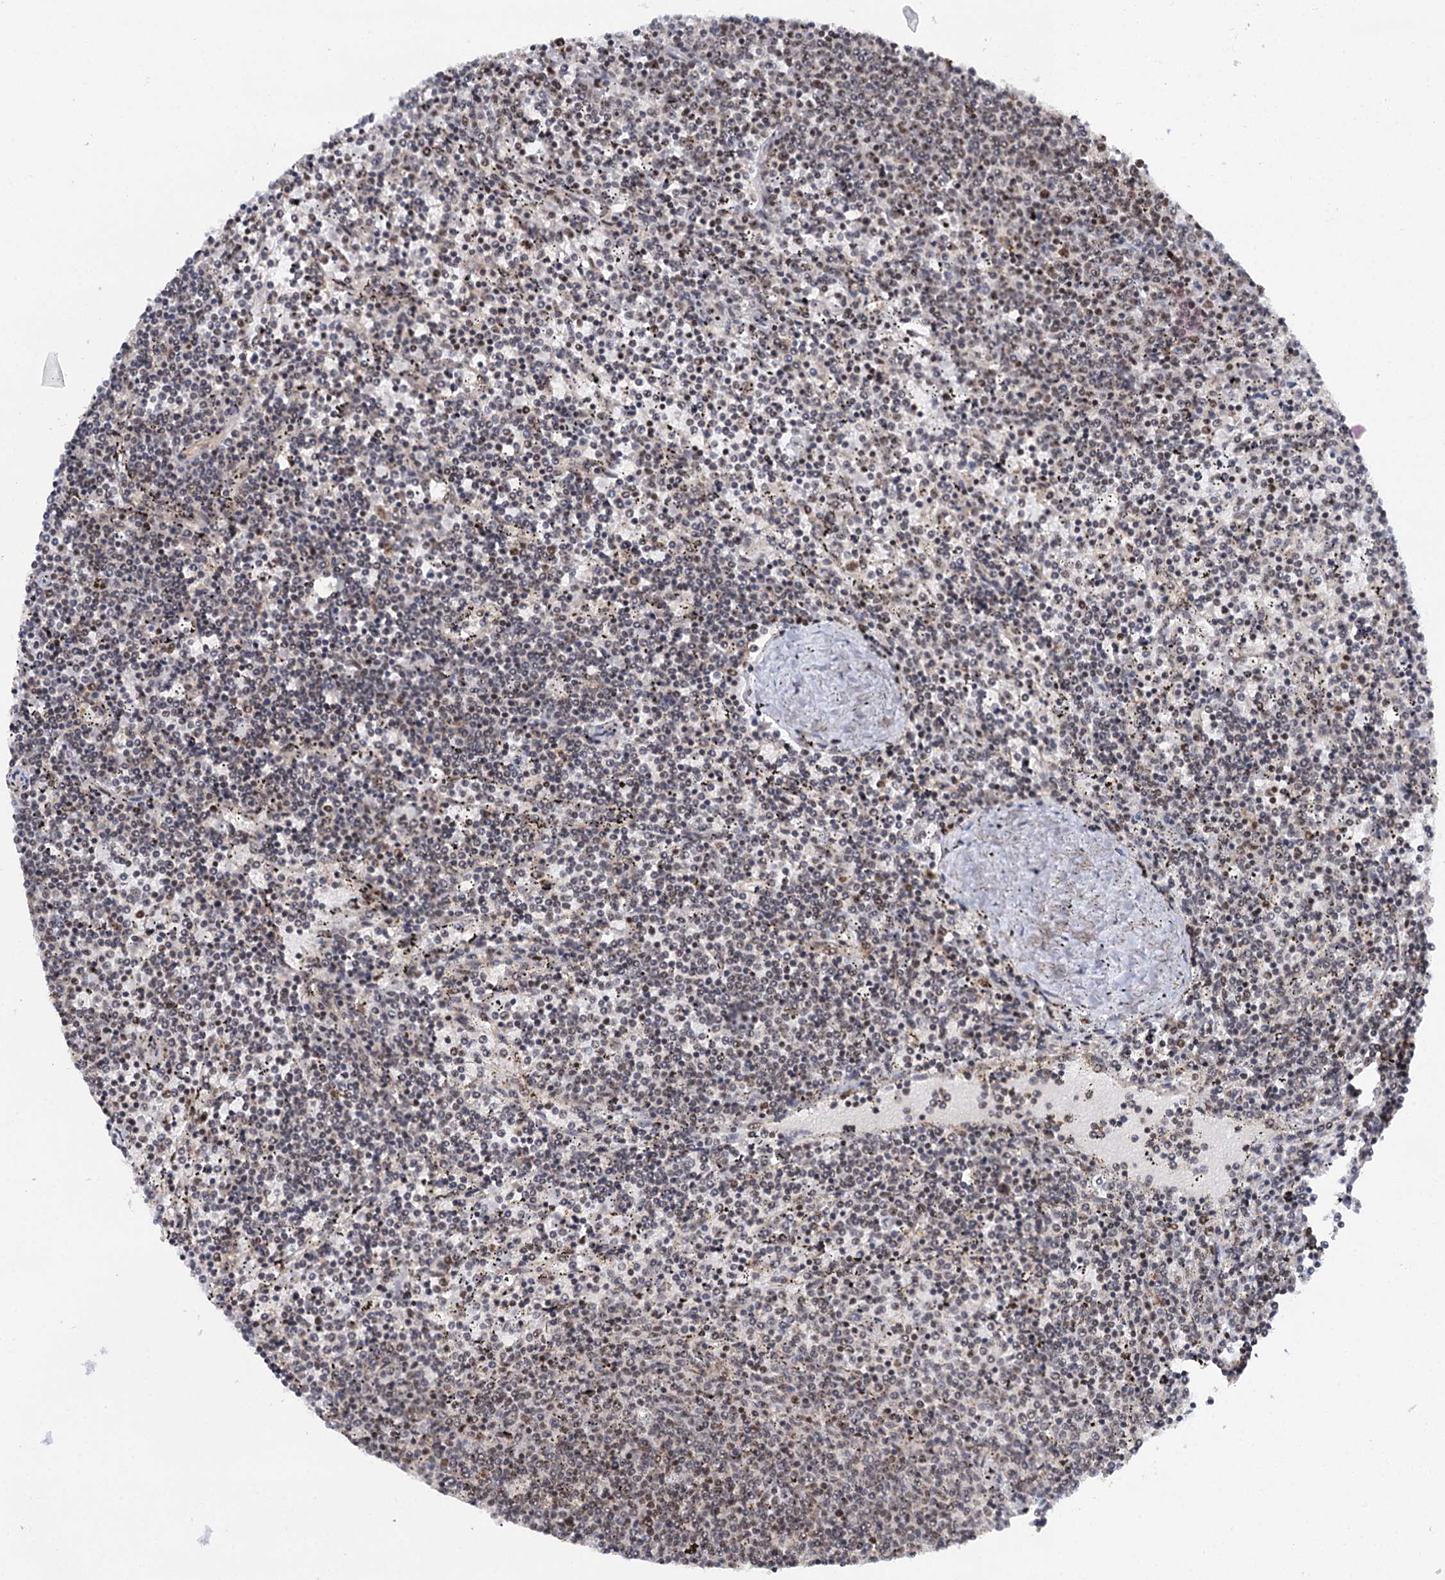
{"staining": {"intensity": "weak", "quantity": "<25%", "location": "nuclear"}, "tissue": "lymphoma", "cell_type": "Tumor cells", "image_type": "cancer", "snomed": [{"axis": "morphology", "description": "Malignant lymphoma, non-Hodgkin's type, Low grade"}, {"axis": "topography", "description": "Spleen"}], "caption": "Immunohistochemical staining of human lymphoma displays no significant staining in tumor cells.", "gene": "BUD13", "patient": {"sex": "female", "age": 50}}